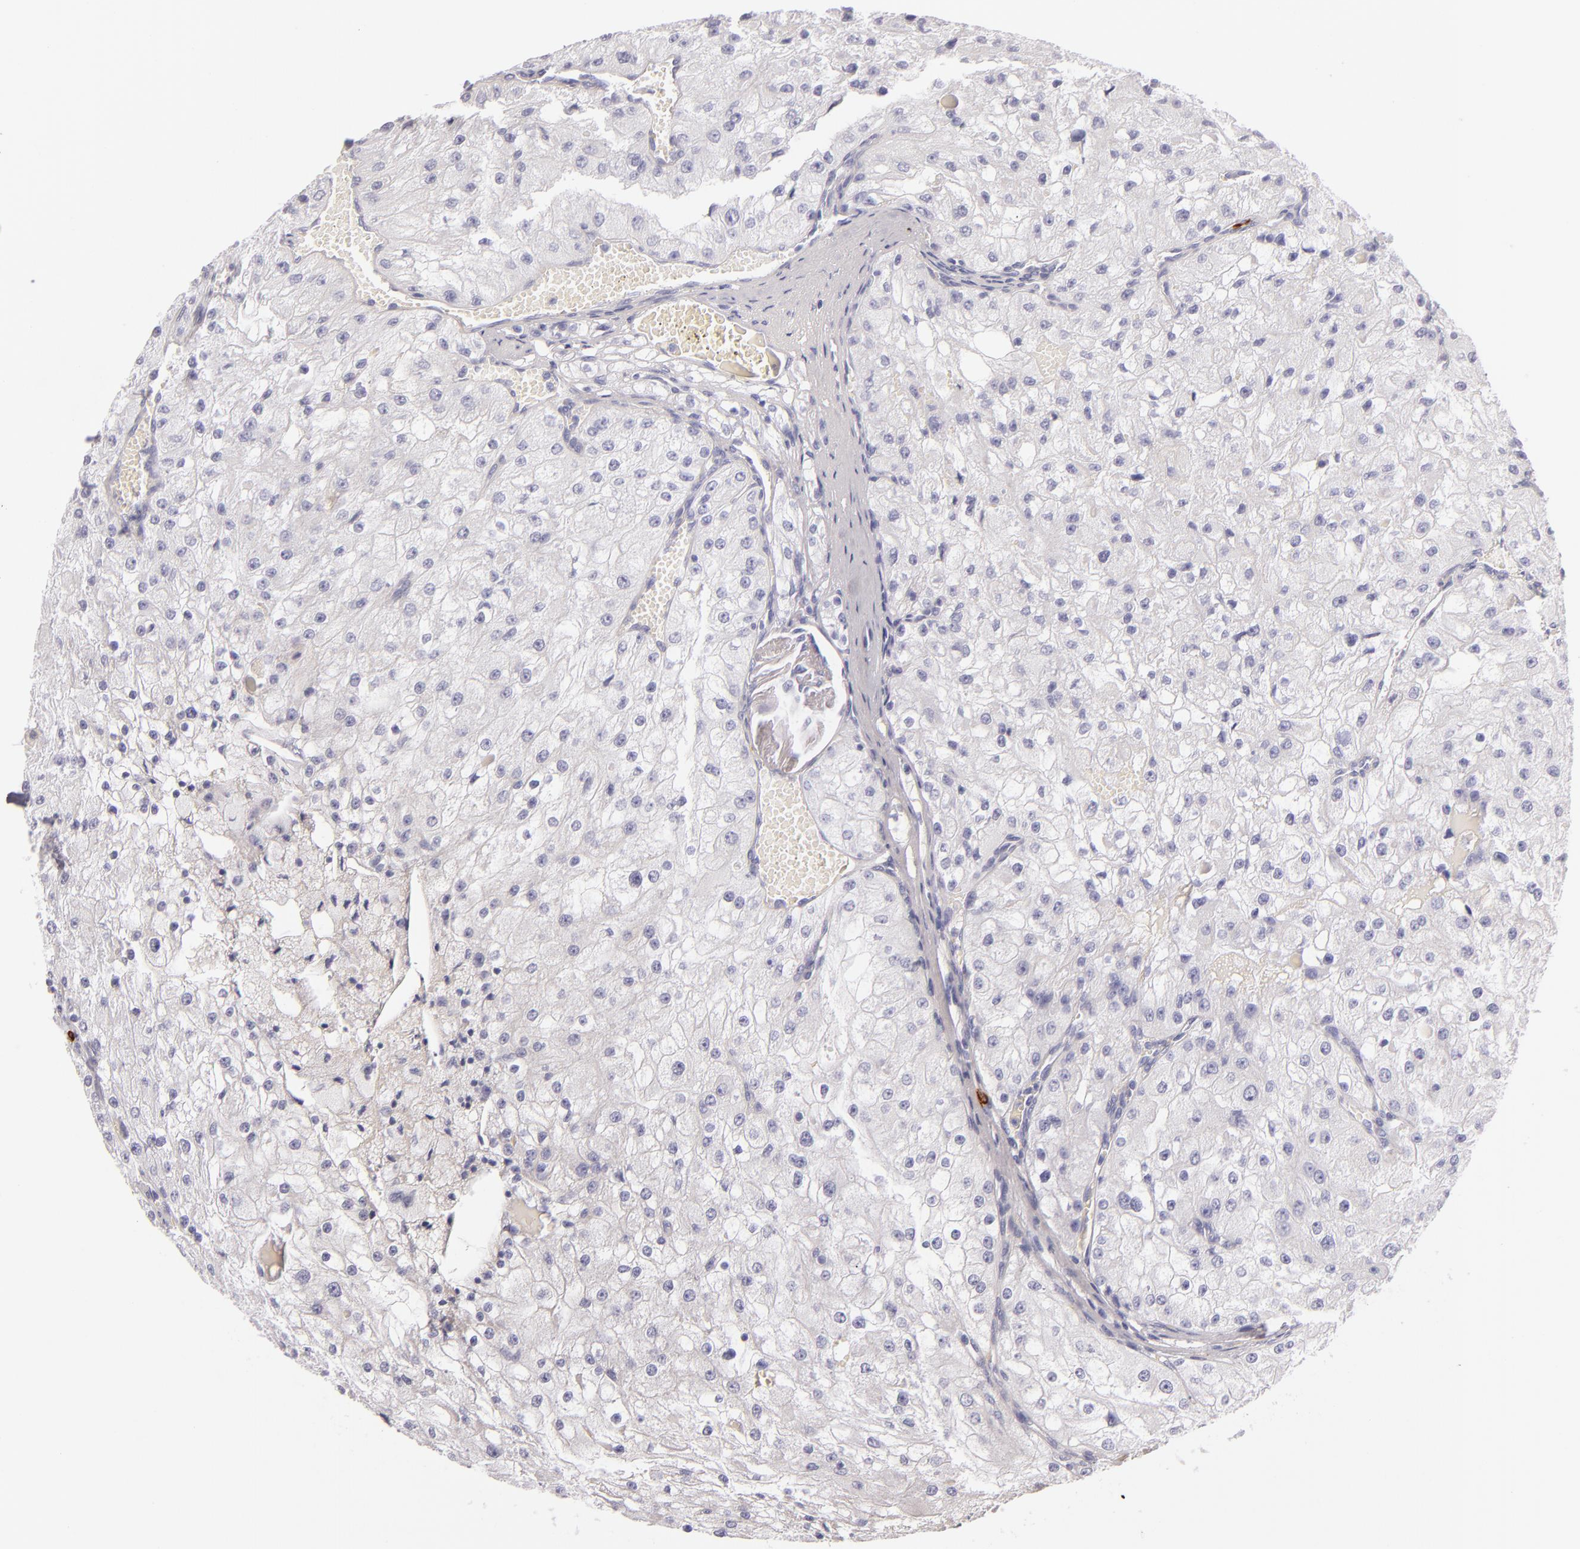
{"staining": {"intensity": "negative", "quantity": "none", "location": "none"}, "tissue": "renal cancer", "cell_type": "Tumor cells", "image_type": "cancer", "snomed": [{"axis": "morphology", "description": "Adenocarcinoma, NOS"}, {"axis": "topography", "description": "Kidney"}], "caption": "DAB immunohistochemical staining of human renal cancer reveals no significant staining in tumor cells.", "gene": "TPSD1", "patient": {"sex": "female", "age": 74}}